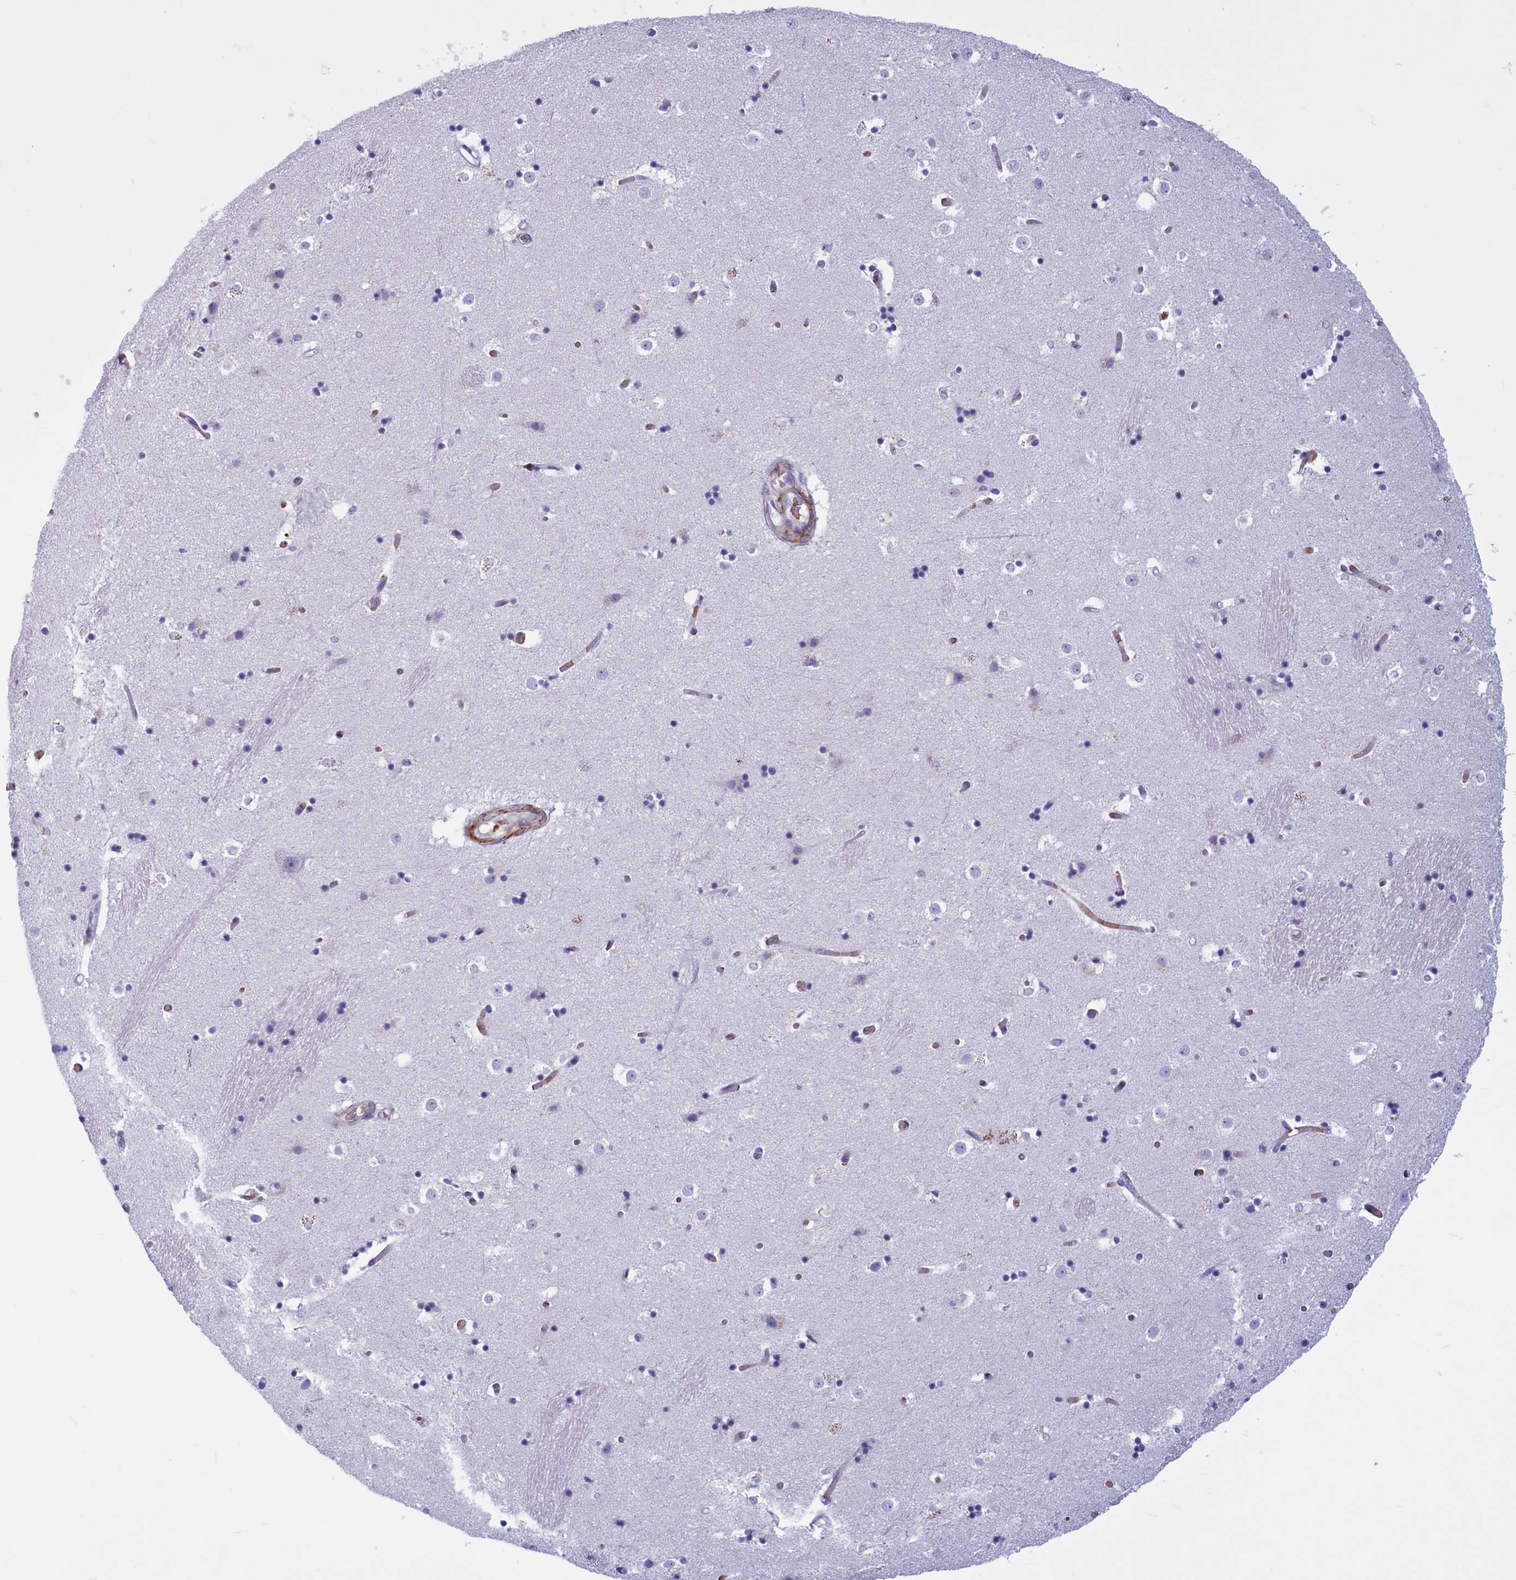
{"staining": {"intensity": "negative", "quantity": "none", "location": "none"}, "tissue": "caudate", "cell_type": "Glial cells", "image_type": "normal", "snomed": [{"axis": "morphology", "description": "Normal tissue, NOS"}, {"axis": "topography", "description": "Lateral ventricle wall"}], "caption": "A micrograph of caudate stained for a protein reveals no brown staining in glial cells. (Brightfield microscopy of DAB (3,3'-diaminobenzidine) immunohistochemistry (IHC) at high magnification).", "gene": "GAPDHS", "patient": {"sex": "female", "age": 52}}